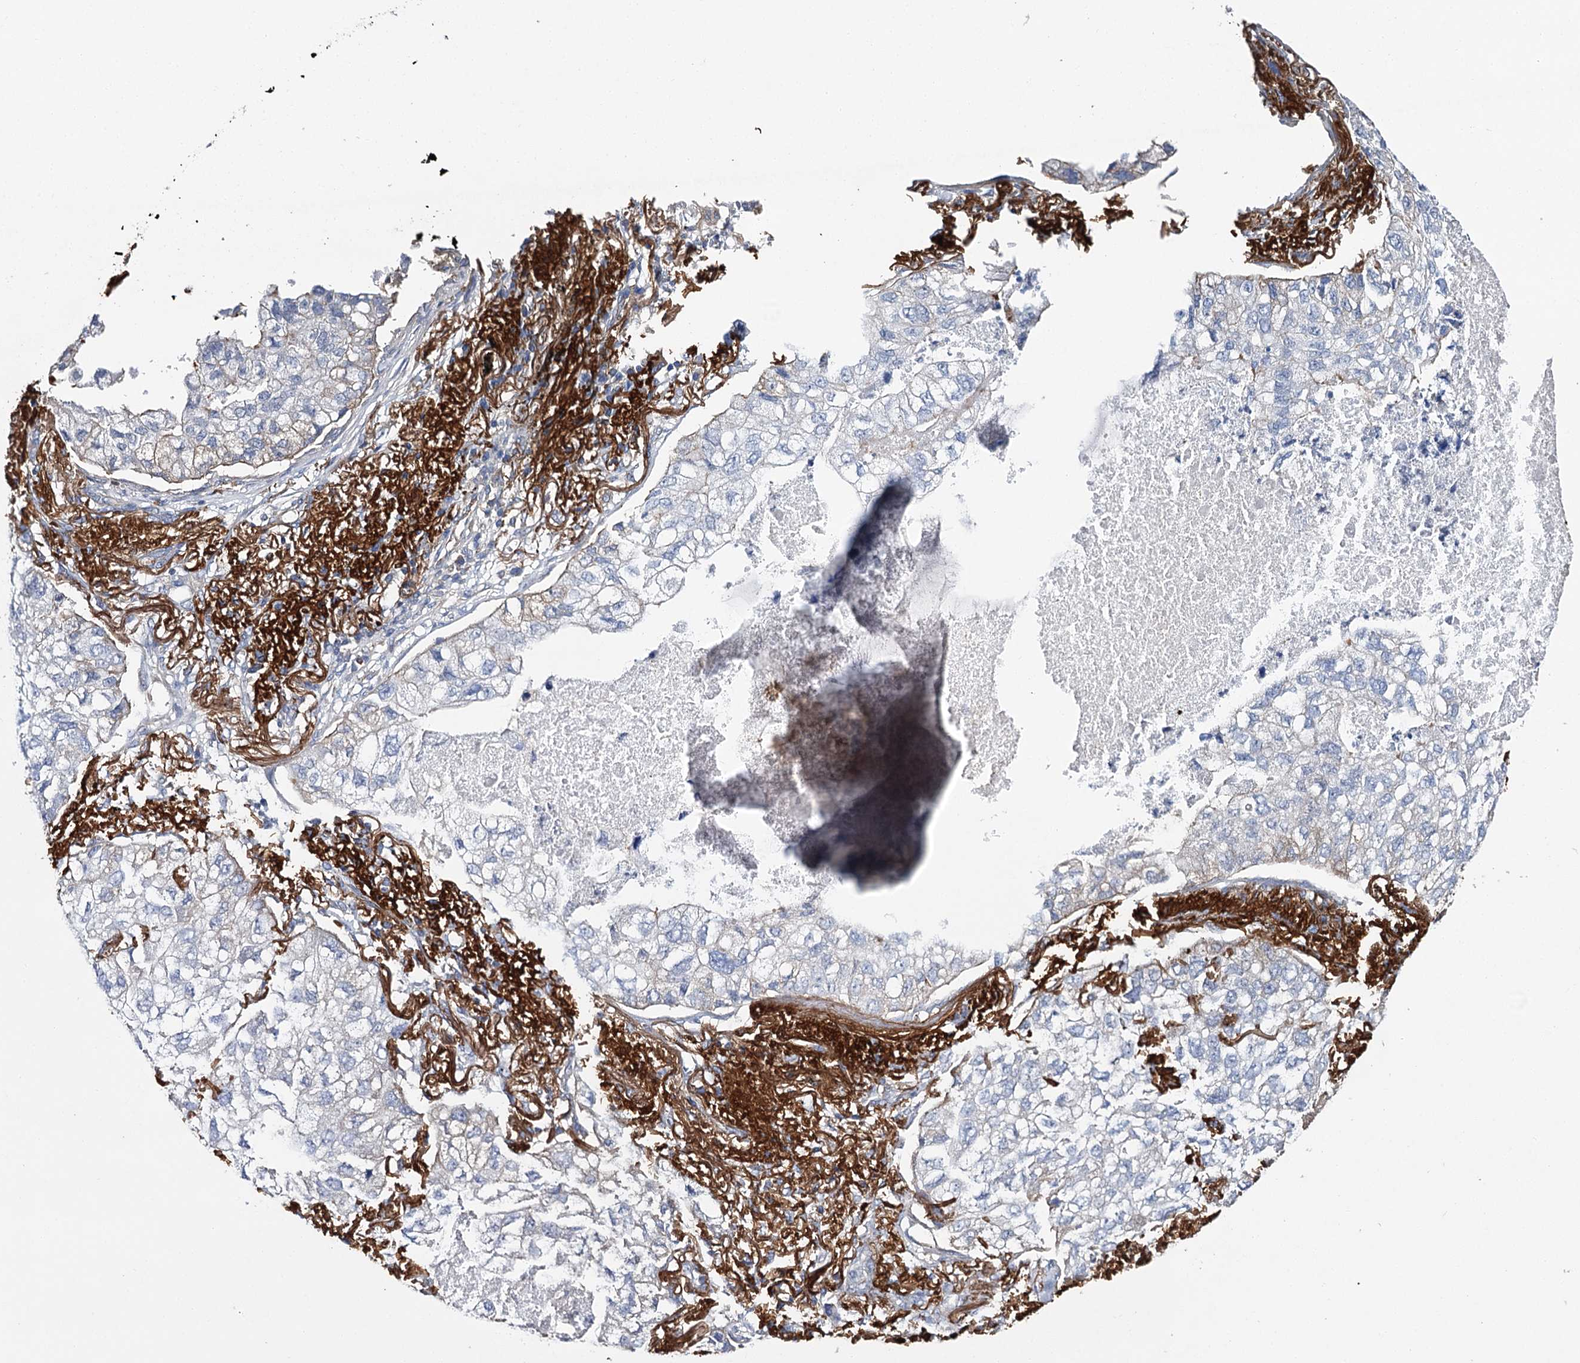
{"staining": {"intensity": "negative", "quantity": "none", "location": "none"}, "tissue": "lung cancer", "cell_type": "Tumor cells", "image_type": "cancer", "snomed": [{"axis": "morphology", "description": "Adenocarcinoma, NOS"}, {"axis": "topography", "description": "Lung"}], "caption": "Immunohistochemistry micrograph of neoplastic tissue: lung cancer stained with DAB (3,3'-diaminobenzidine) demonstrates no significant protein expression in tumor cells.", "gene": "EPYC", "patient": {"sex": "male", "age": 65}}